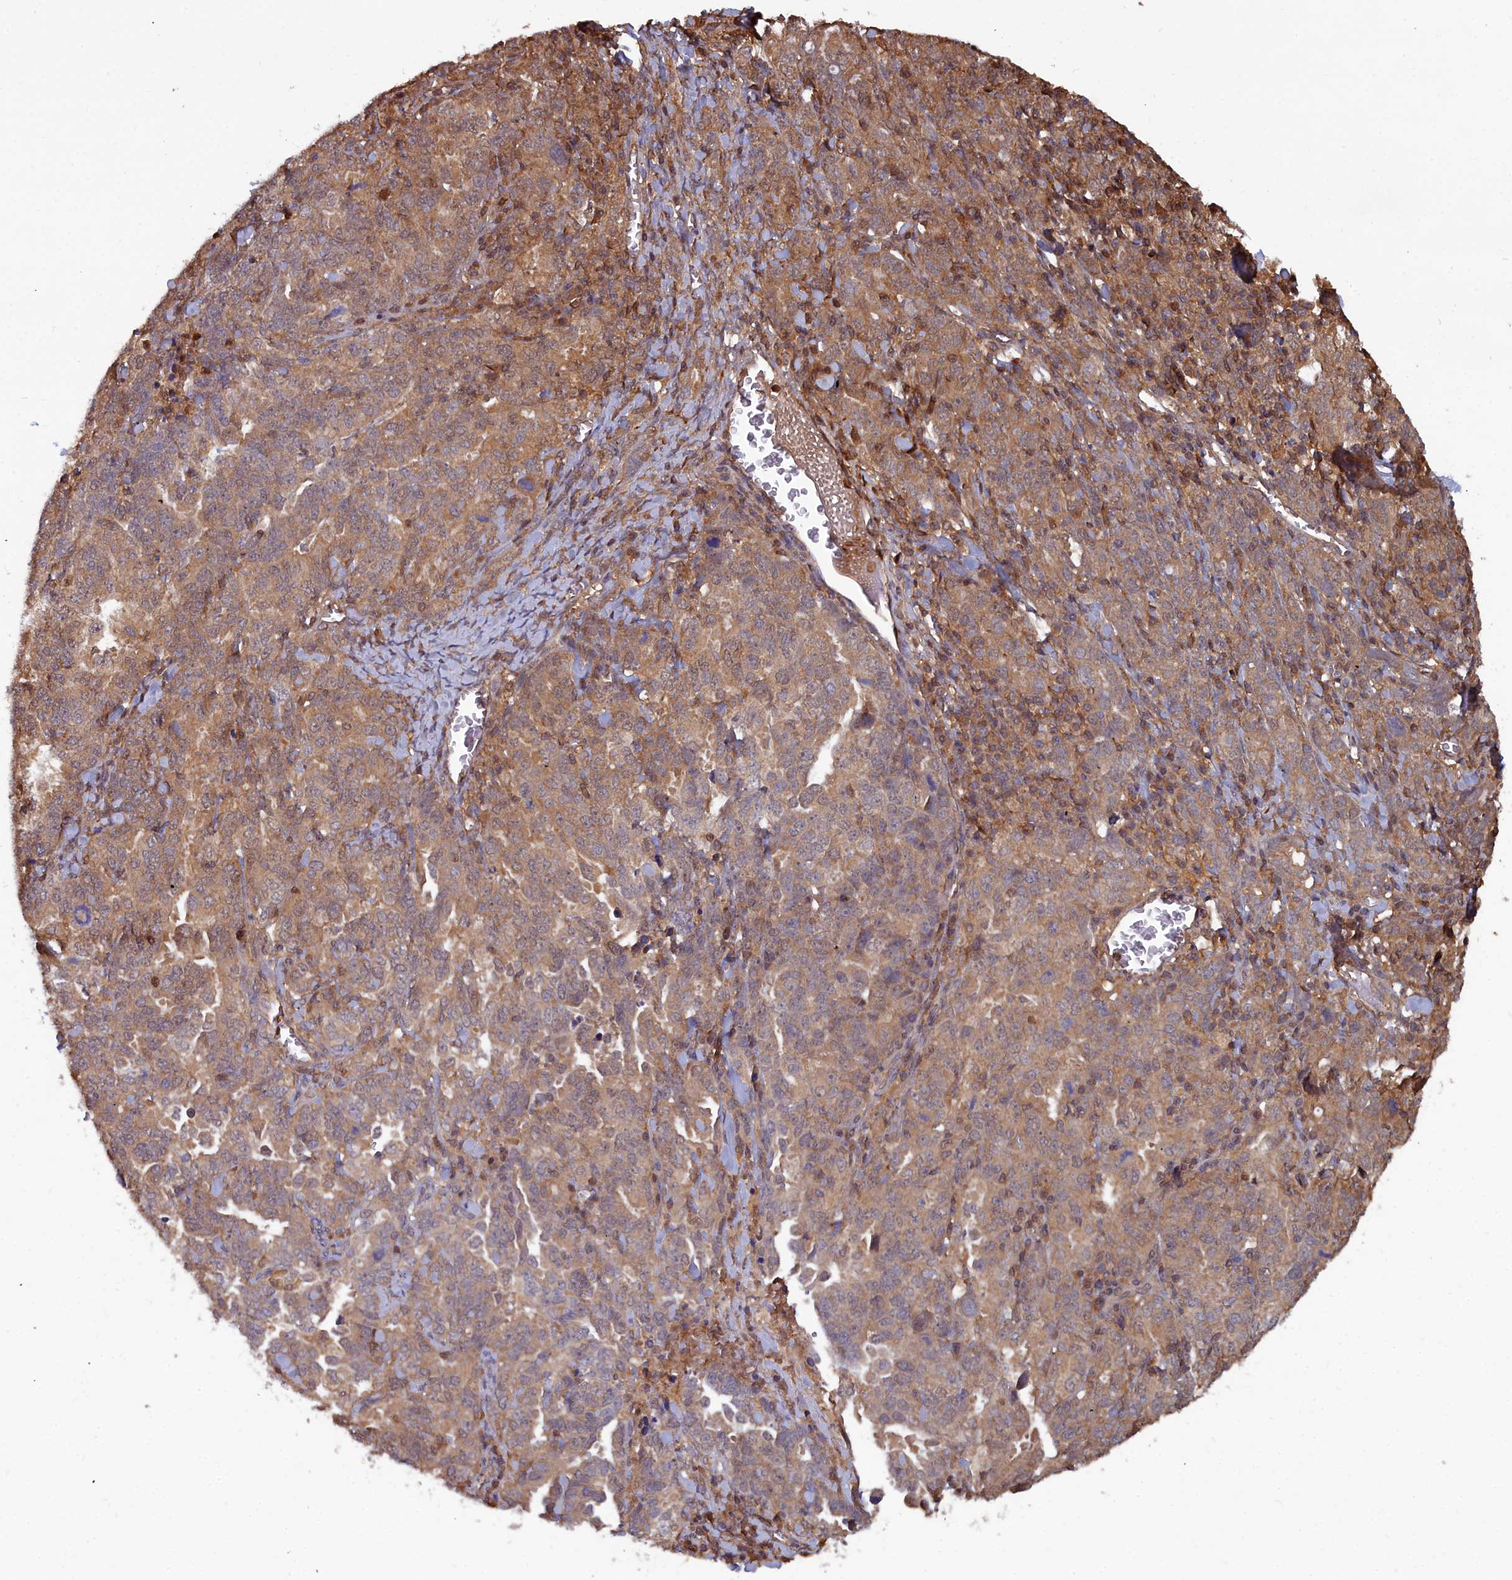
{"staining": {"intensity": "moderate", "quantity": ">75%", "location": "cytoplasmic/membranous"}, "tissue": "ovarian cancer", "cell_type": "Tumor cells", "image_type": "cancer", "snomed": [{"axis": "morphology", "description": "Carcinoma, endometroid"}, {"axis": "topography", "description": "Ovary"}], "caption": "Moderate cytoplasmic/membranous protein staining is present in approximately >75% of tumor cells in ovarian cancer. Ihc stains the protein of interest in brown and the nuclei are stained blue.", "gene": "GFRA2", "patient": {"sex": "female", "age": 62}}